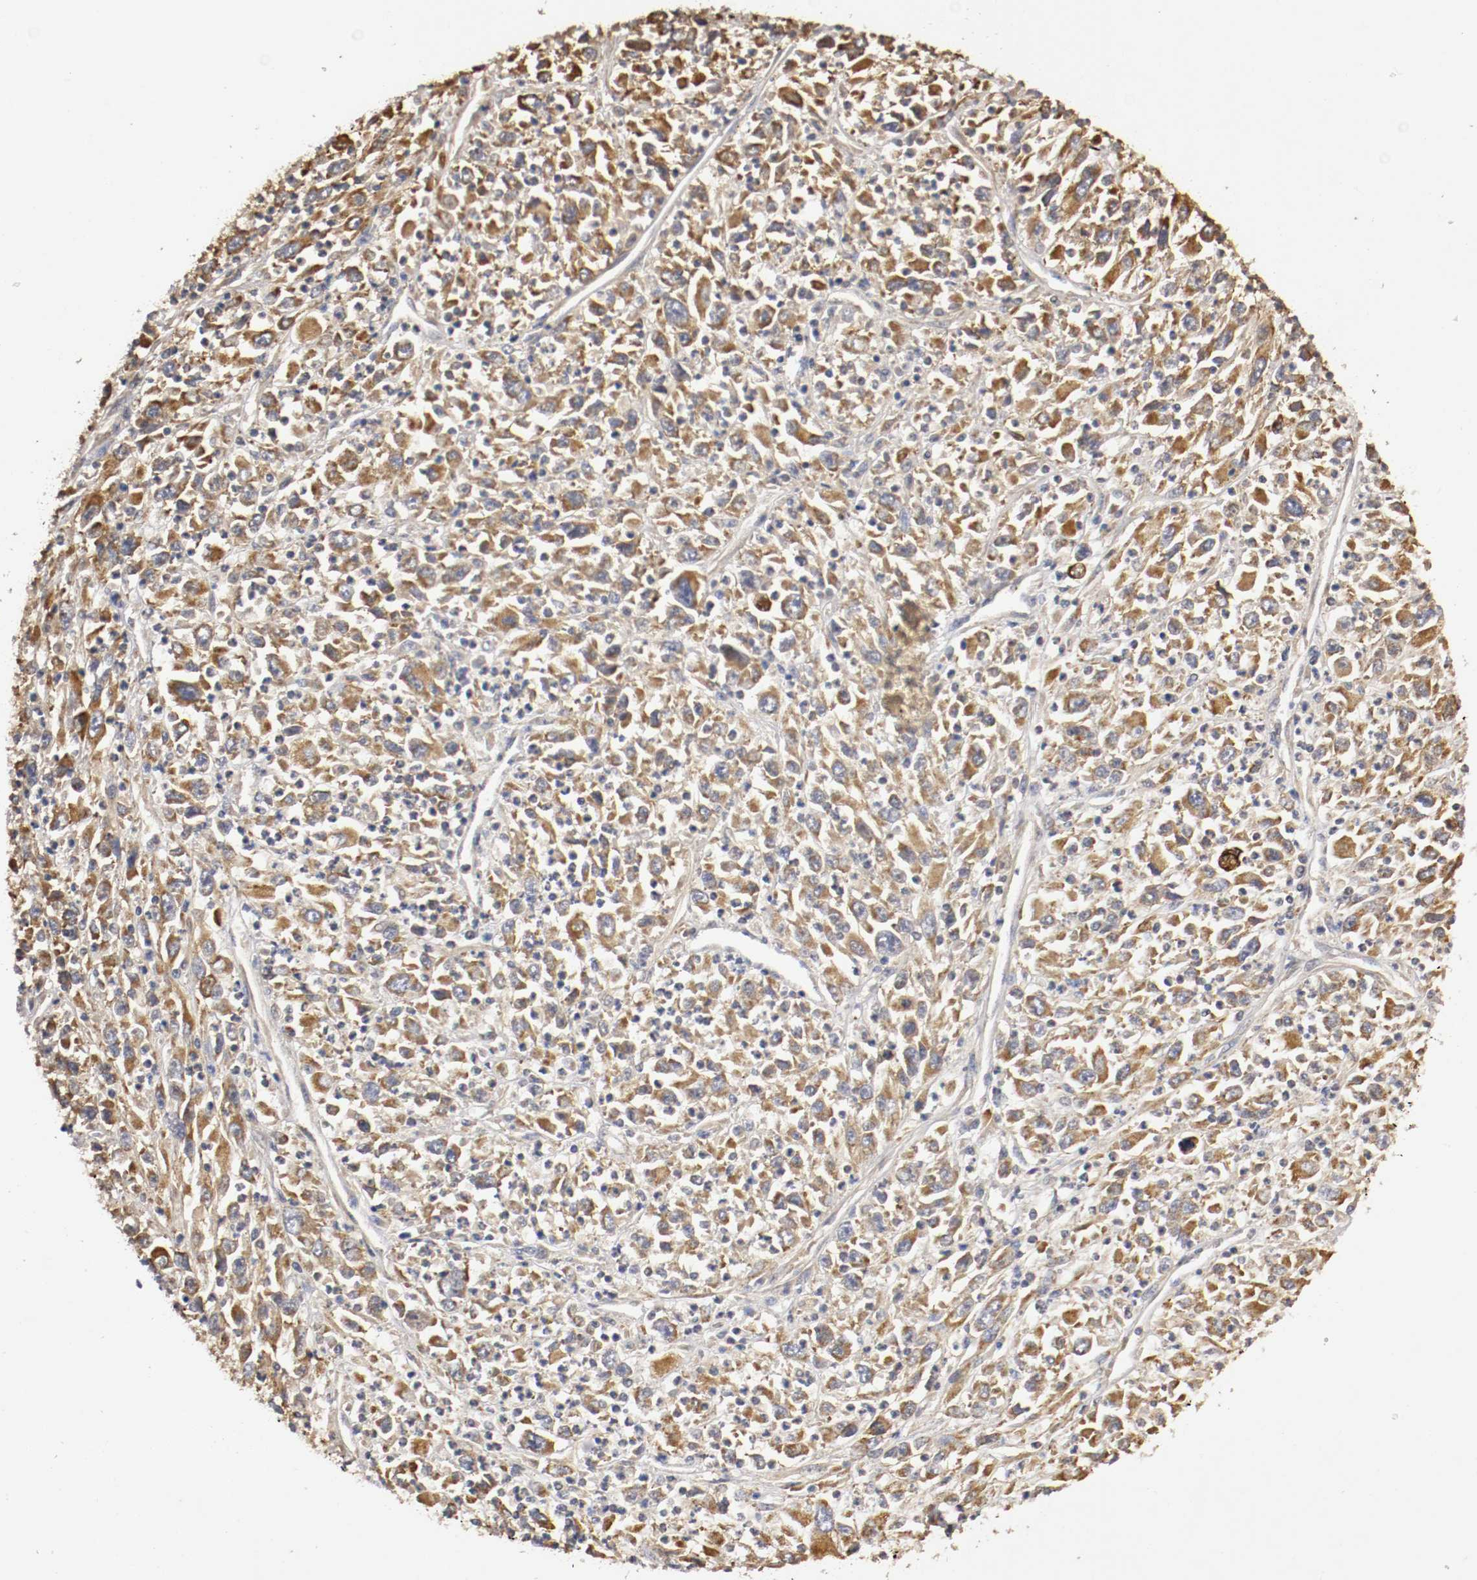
{"staining": {"intensity": "strong", "quantity": ">75%", "location": "cytoplasmic/membranous"}, "tissue": "melanoma", "cell_type": "Tumor cells", "image_type": "cancer", "snomed": [{"axis": "morphology", "description": "Malignant melanoma, Metastatic site"}, {"axis": "topography", "description": "Skin"}], "caption": "Melanoma stained for a protein demonstrates strong cytoplasmic/membranous positivity in tumor cells. The protein of interest is stained brown, and the nuclei are stained in blue (DAB IHC with brightfield microscopy, high magnification).", "gene": "VEZT", "patient": {"sex": "female", "age": 56}}